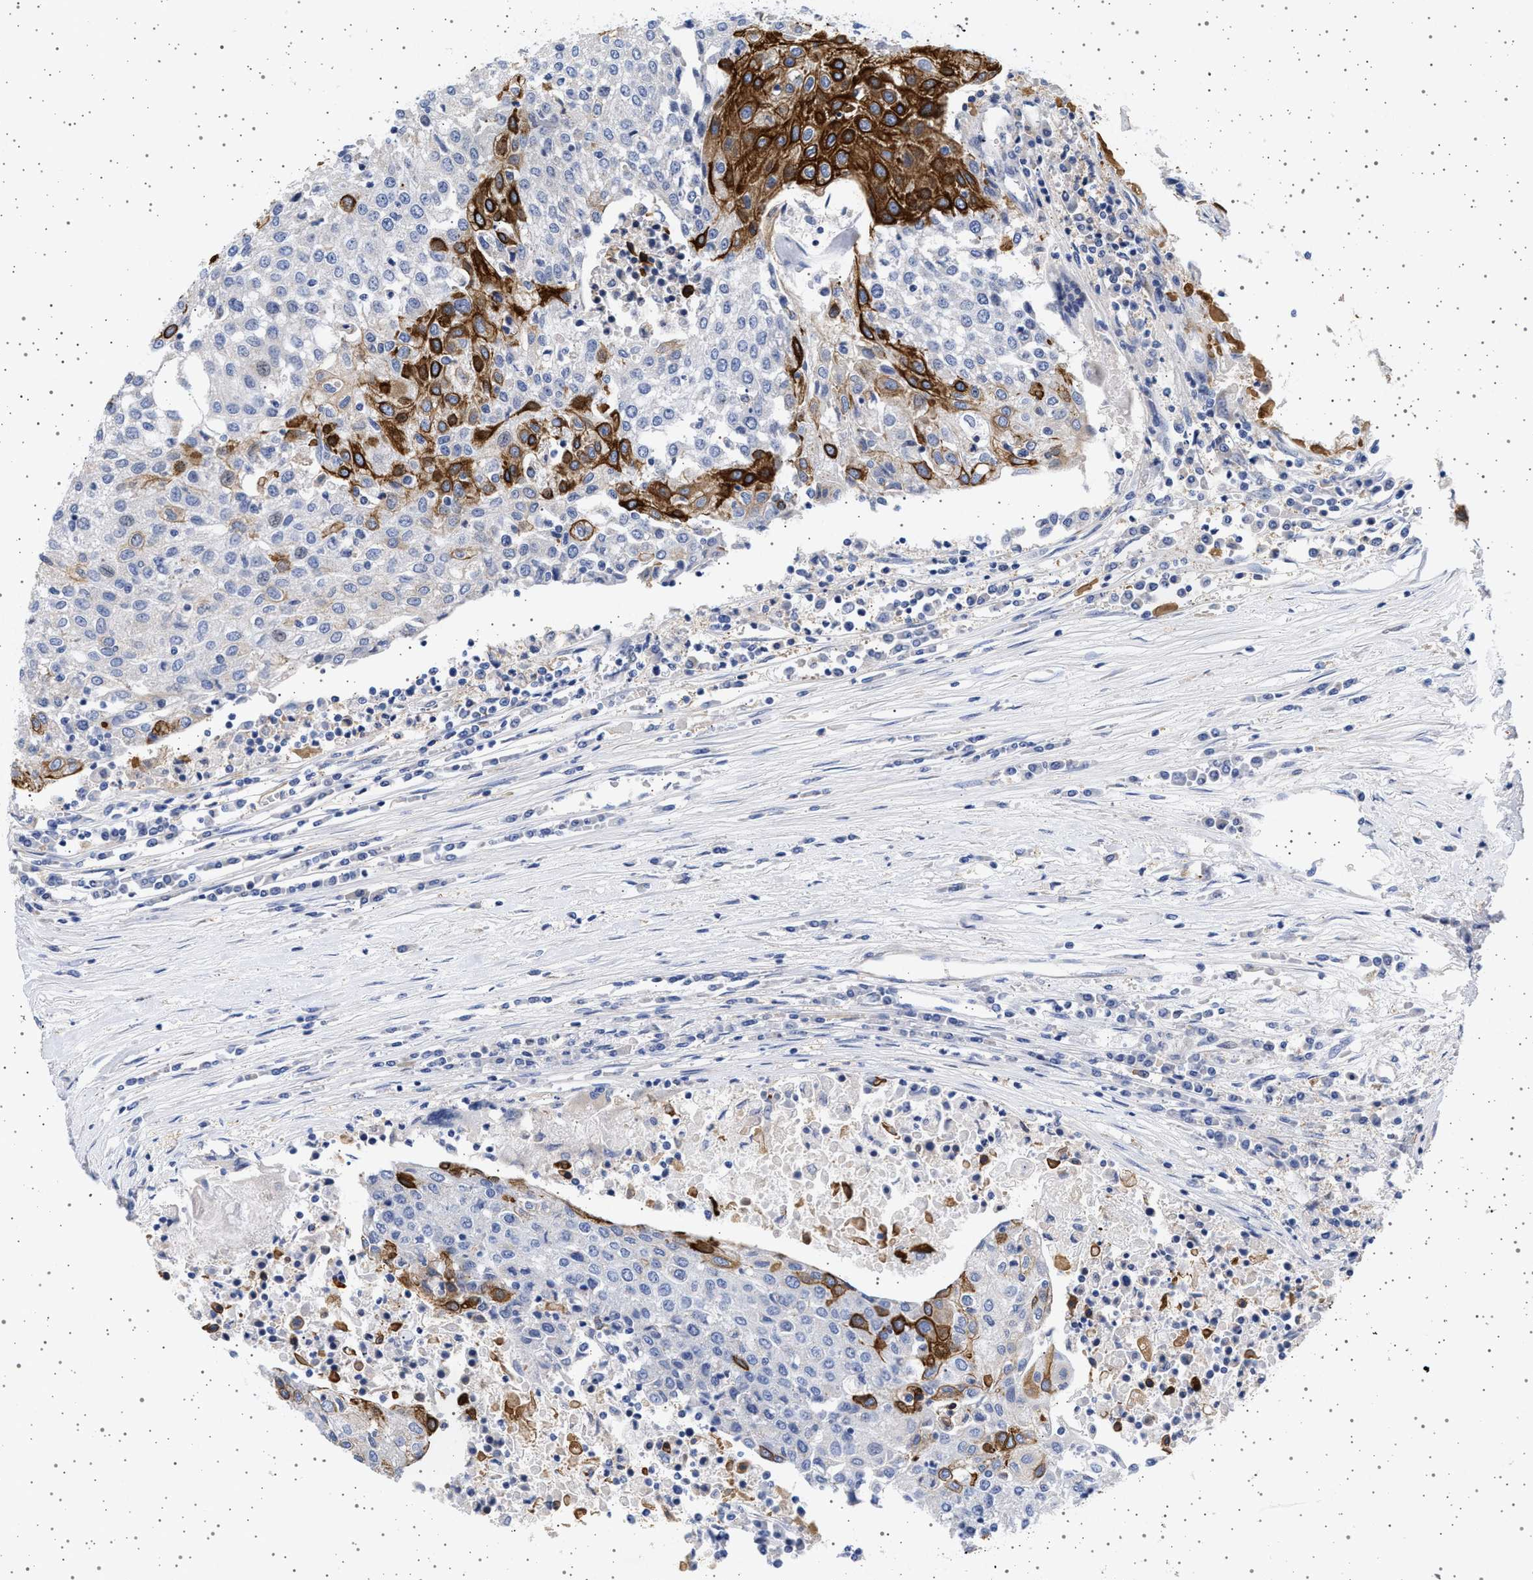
{"staining": {"intensity": "strong", "quantity": "<25%", "location": "cytoplasmic/membranous"}, "tissue": "urothelial cancer", "cell_type": "Tumor cells", "image_type": "cancer", "snomed": [{"axis": "morphology", "description": "Urothelial carcinoma, High grade"}, {"axis": "topography", "description": "Urinary bladder"}], "caption": "Immunohistochemistry histopathology image of neoplastic tissue: human urothelial cancer stained using IHC exhibits medium levels of strong protein expression localized specifically in the cytoplasmic/membranous of tumor cells, appearing as a cytoplasmic/membranous brown color.", "gene": "TRMT10B", "patient": {"sex": "female", "age": 85}}